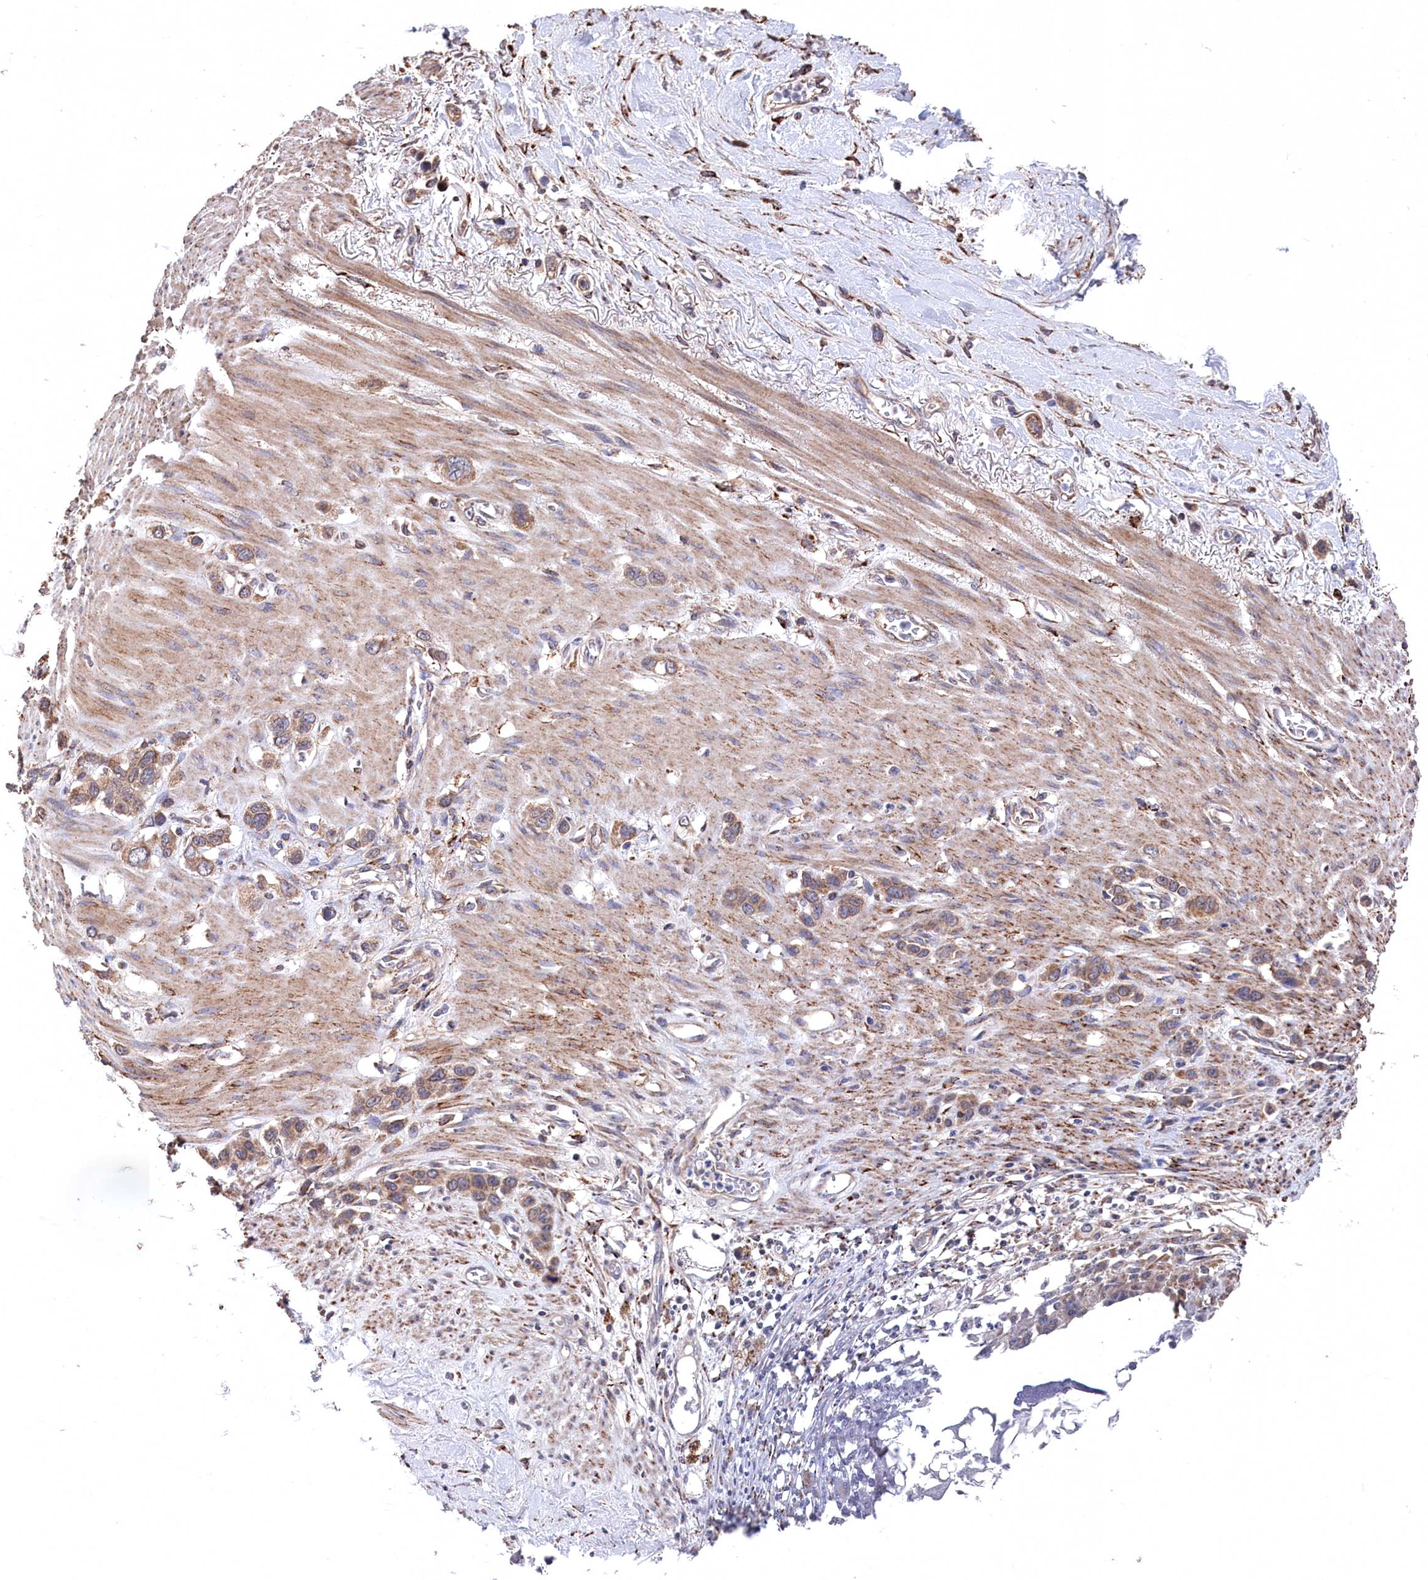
{"staining": {"intensity": "moderate", "quantity": ">75%", "location": "cytoplasmic/membranous"}, "tissue": "stomach cancer", "cell_type": "Tumor cells", "image_type": "cancer", "snomed": [{"axis": "morphology", "description": "Adenocarcinoma, NOS"}, {"axis": "morphology", "description": "Adenocarcinoma, High grade"}, {"axis": "topography", "description": "Stomach, upper"}, {"axis": "topography", "description": "Stomach, lower"}], "caption": "Tumor cells demonstrate moderate cytoplasmic/membranous staining in approximately >75% of cells in stomach cancer (adenocarcinoma). (brown staining indicates protein expression, while blue staining denotes nuclei).", "gene": "SLC12A4", "patient": {"sex": "female", "age": 65}}